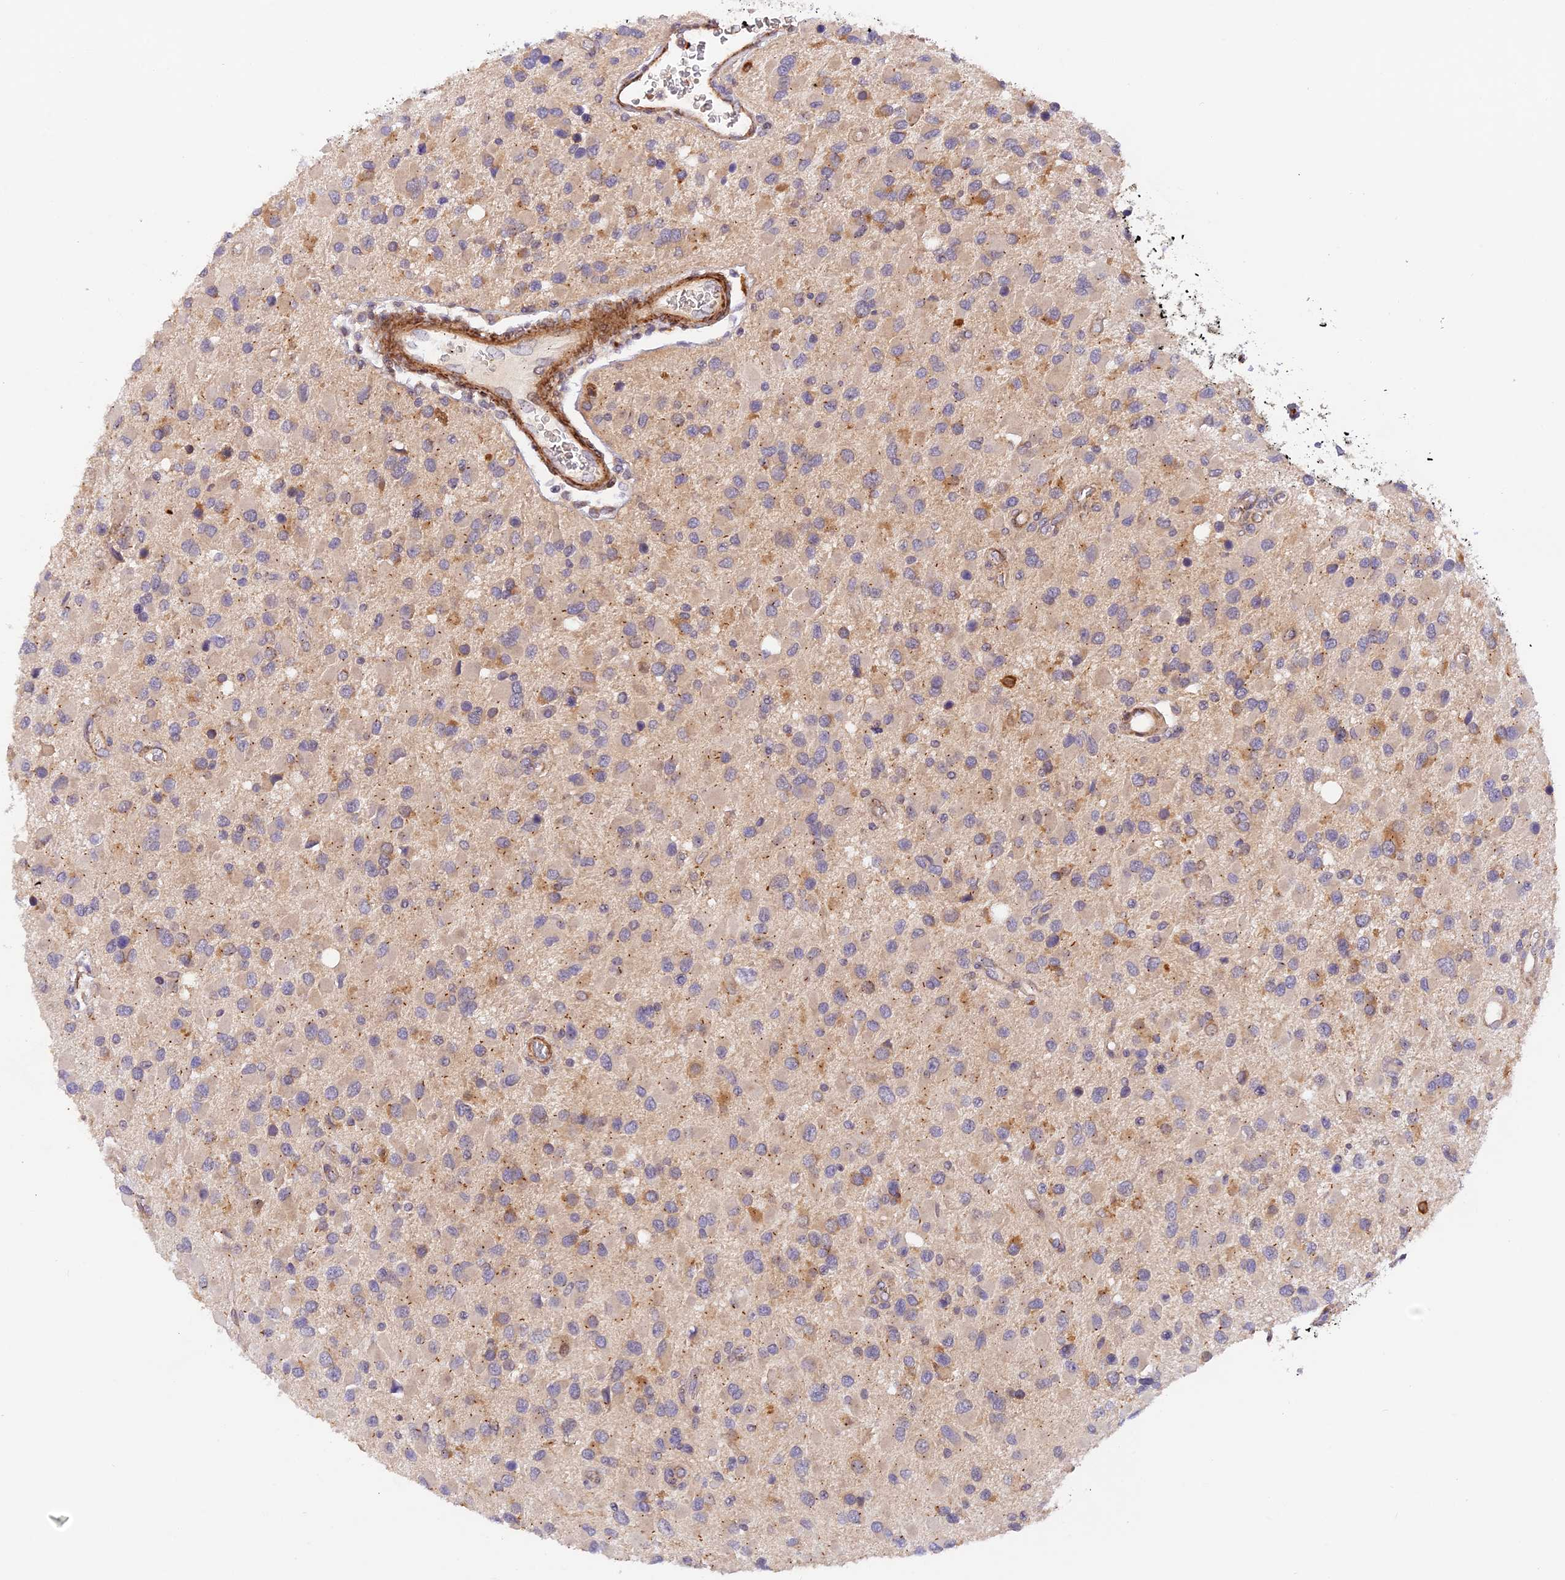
{"staining": {"intensity": "moderate", "quantity": "<25%", "location": "cytoplasmic/membranous"}, "tissue": "glioma", "cell_type": "Tumor cells", "image_type": "cancer", "snomed": [{"axis": "morphology", "description": "Glioma, malignant, High grade"}, {"axis": "topography", "description": "Brain"}], "caption": "Malignant high-grade glioma stained with a brown dye shows moderate cytoplasmic/membranous positive expression in approximately <25% of tumor cells.", "gene": "WDFY4", "patient": {"sex": "male", "age": 53}}